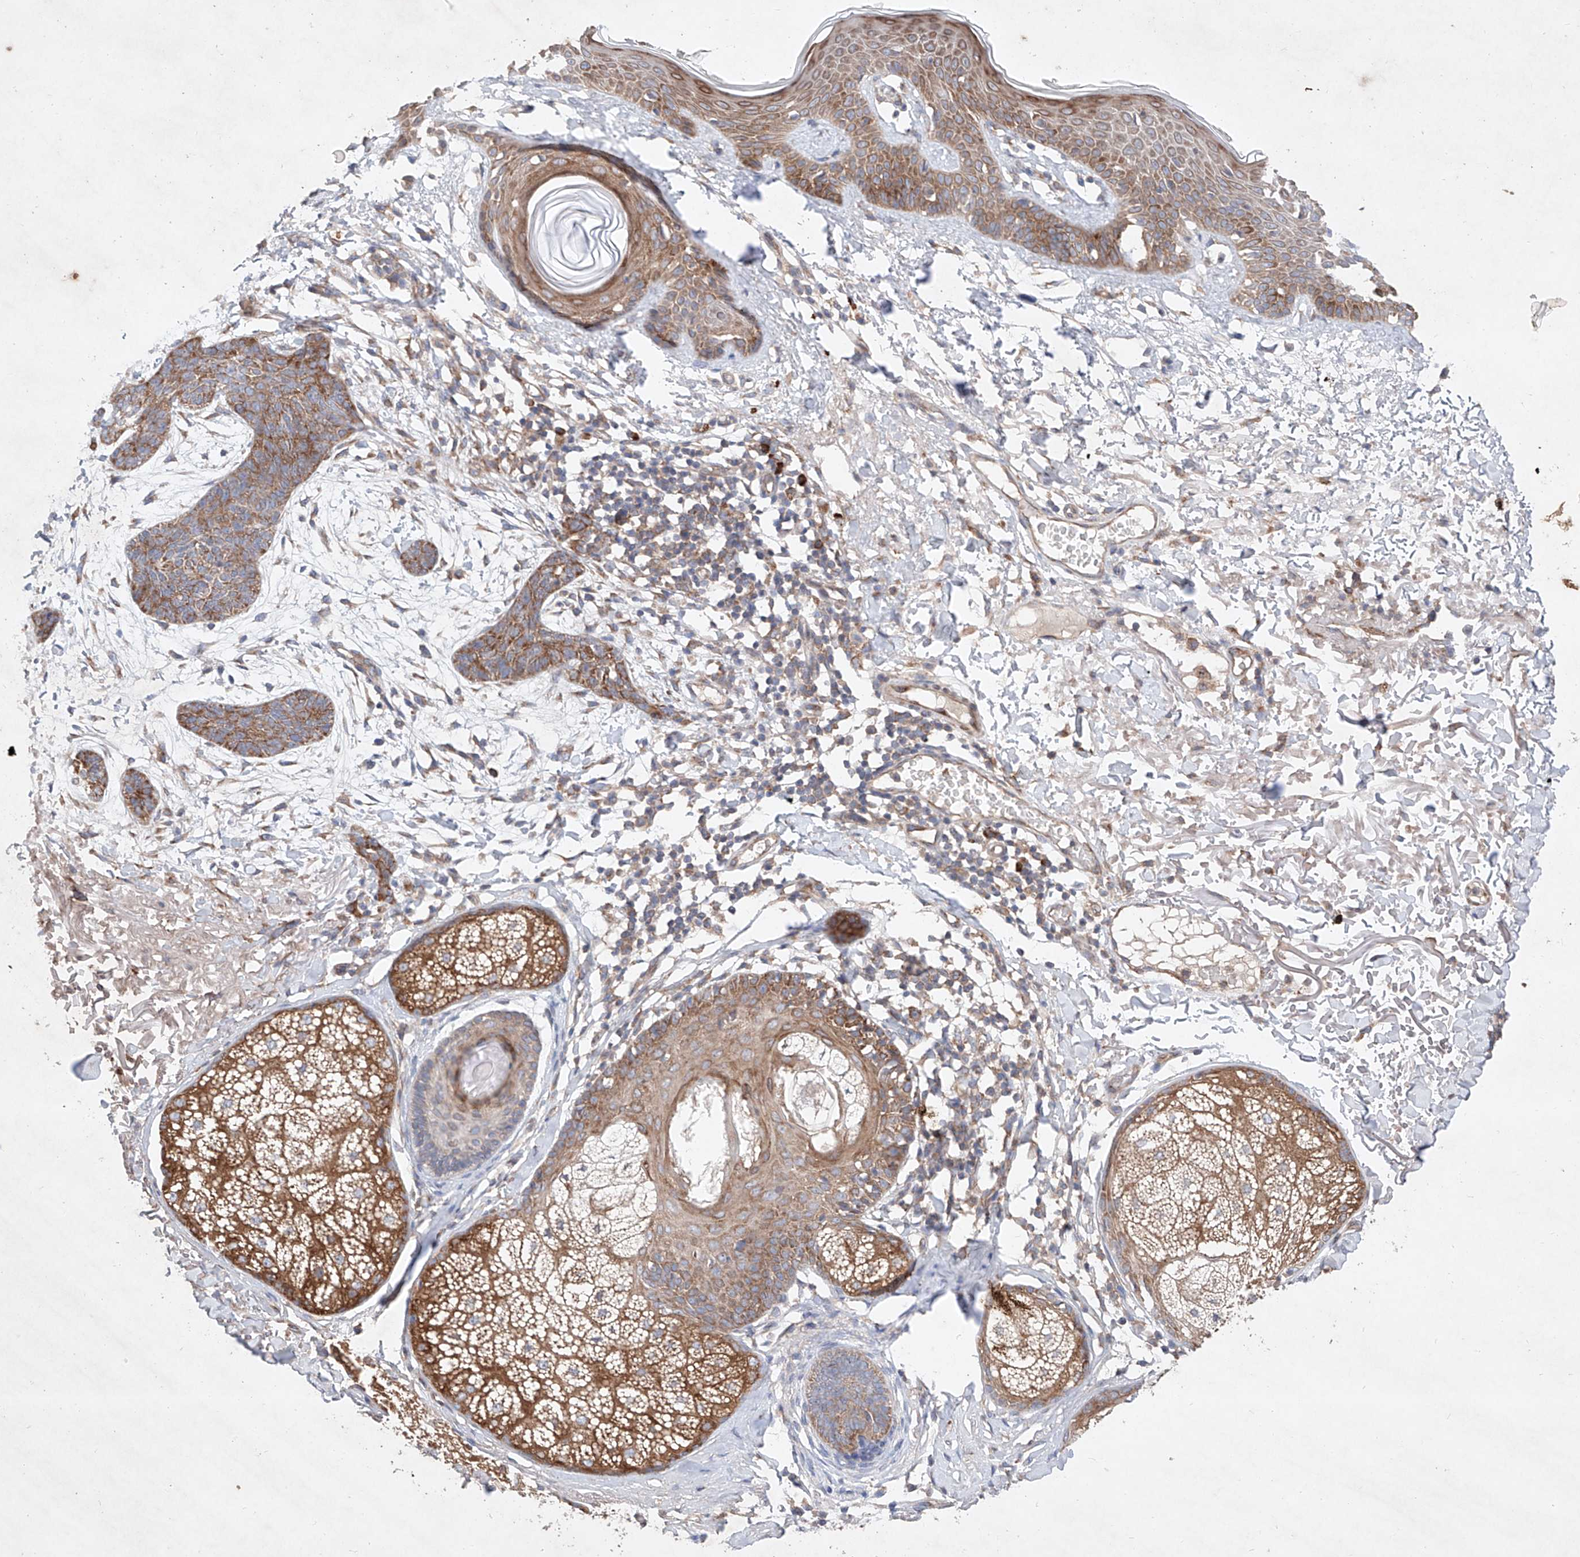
{"staining": {"intensity": "moderate", "quantity": ">75%", "location": "cytoplasmic/membranous"}, "tissue": "skin cancer", "cell_type": "Tumor cells", "image_type": "cancer", "snomed": [{"axis": "morphology", "description": "Basal cell carcinoma"}, {"axis": "topography", "description": "Skin"}], "caption": "High-magnification brightfield microscopy of skin cancer stained with DAB (3,3'-diaminobenzidine) (brown) and counterstained with hematoxylin (blue). tumor cells exhibit moderate cytoplasmic/membranous staining is identified in approximately>75% of cells.", "gene": "FASTK", "patient": {"sex": "male", "age": 85}}